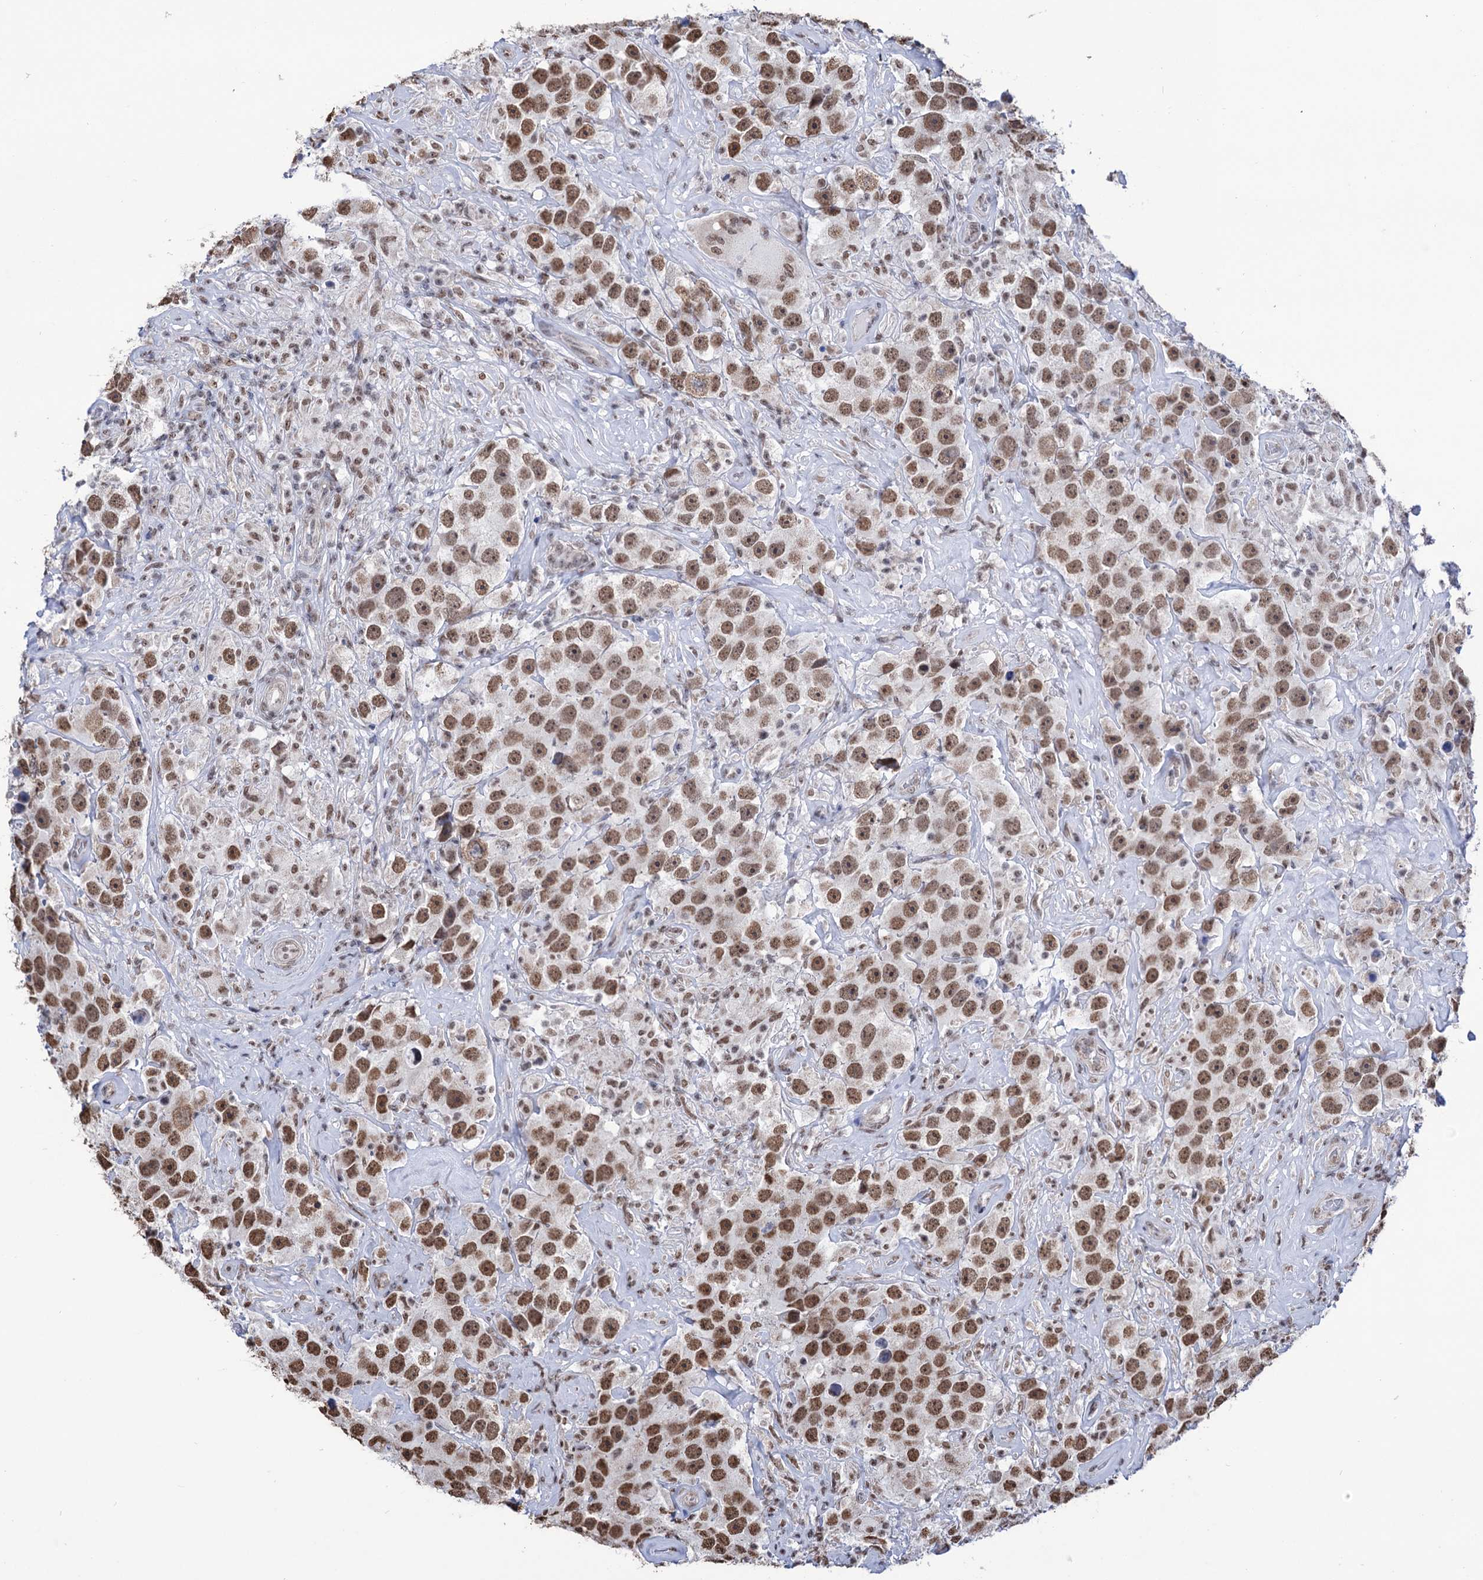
{"staining": {"intensity": "moderate", "quantity": ">75%", "location": "nuclear"}, "tissue": "testis cancer", "cell_type": "Tumor cells", "image_type": "cancer", "snomed": [{"axis": "morphology", "description": "Seminoma, NOS"}, {"axis": "topography", "description": "Testis"}], "caption": "Immunohistochemical staining of testis seminoma reveals medium levels of moderate nuclear protein expression in about >75% of tumor cells. The staining was performed using DAB (3,3'-diaminobenzidine) to visualize the protein expression in brown, while the nuclei were stained in blue with hematoxylin (Magnification: 20x).", "gene": "ABHD10", "patient": {"sex": "male", "age": 49}}